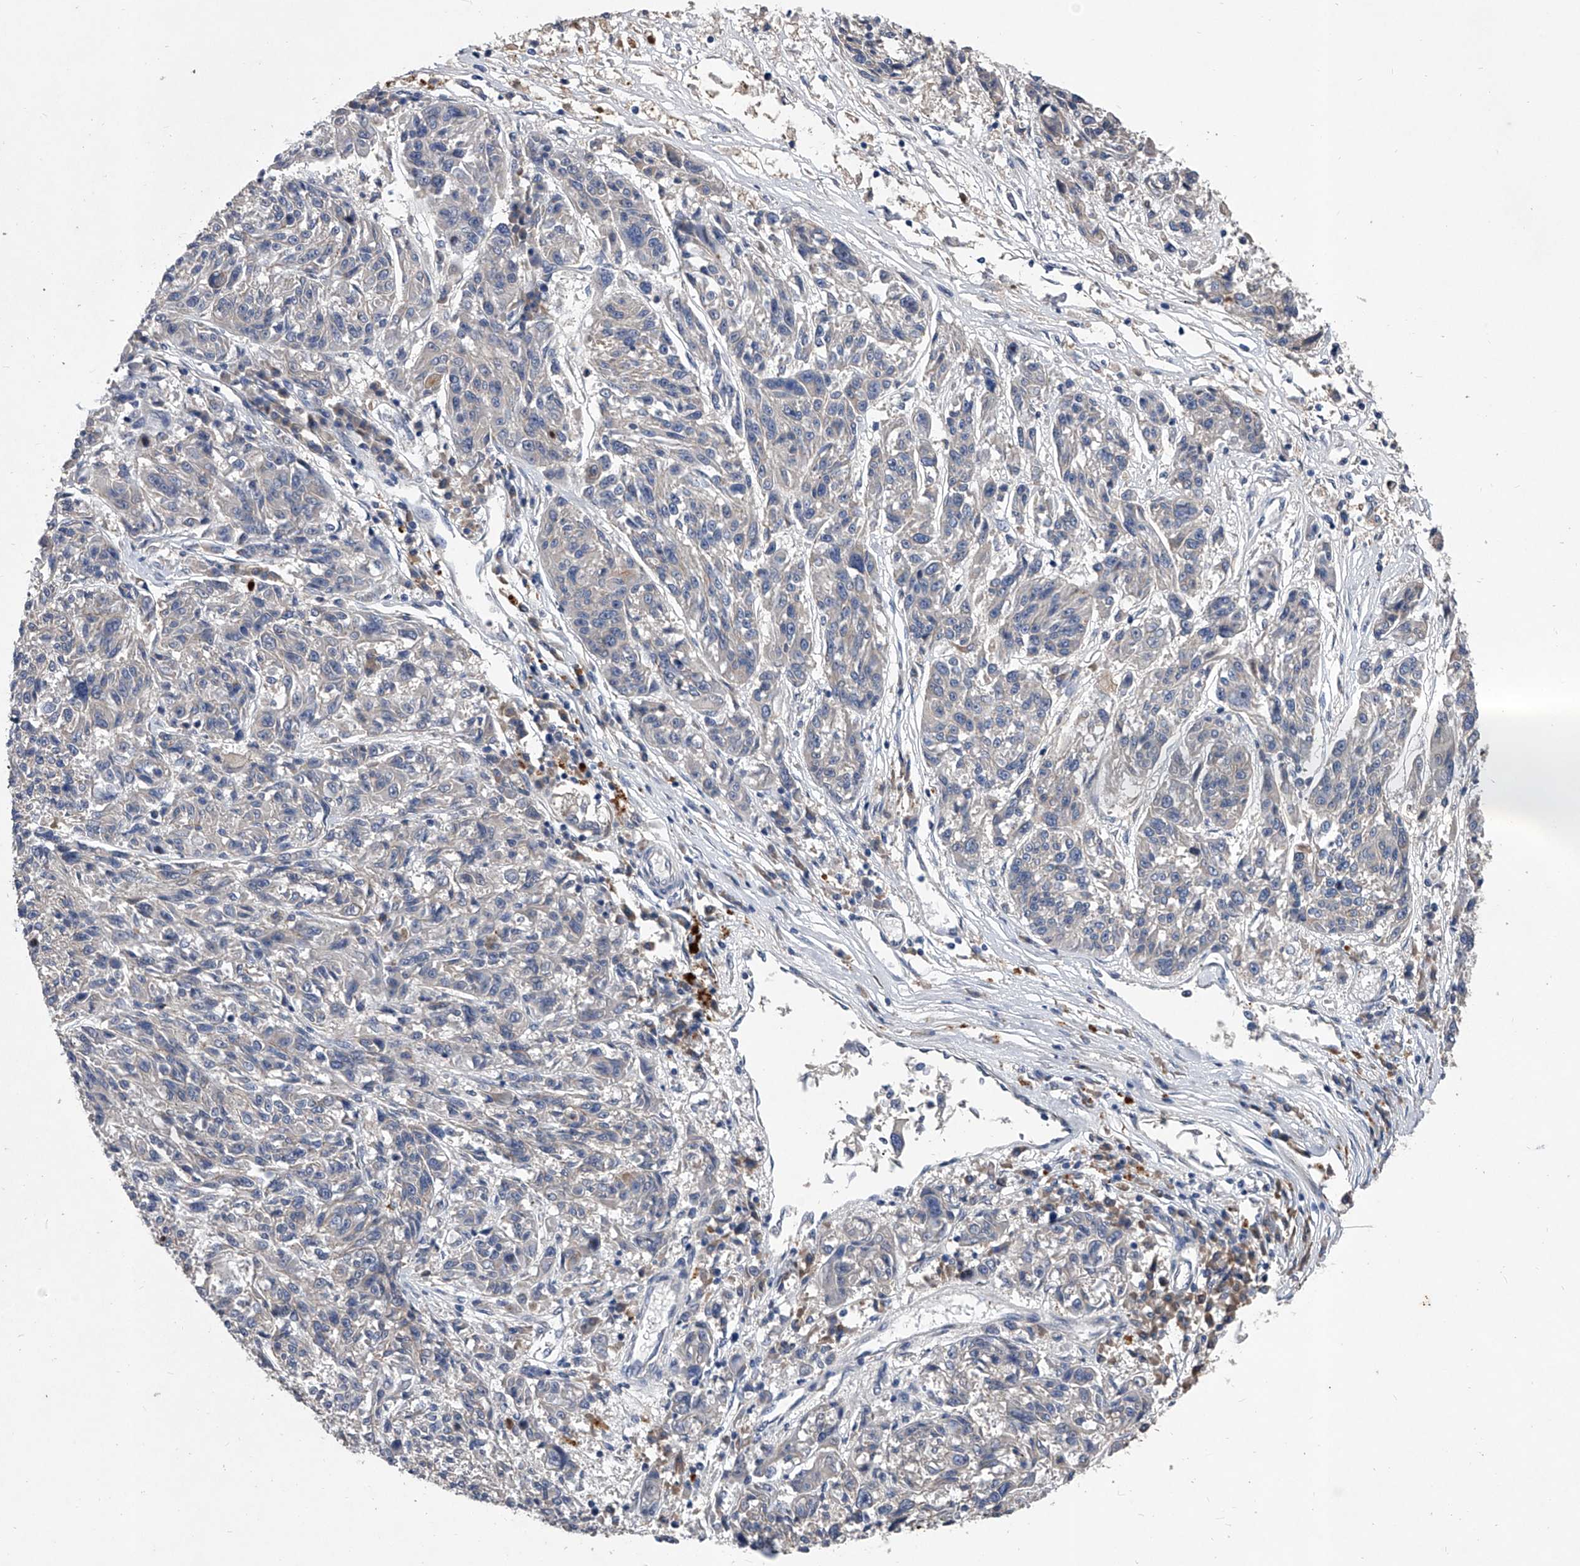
{"staining": {"intensity": "negative", "quantity": "none", "location": "none"}, "tissue": "melanoma", "cell_type": "Tumor cells", "image_type": "cancer", "snomed": [{"axis": "morphology", "description": "Malignant melanoma, NOS"}, {"axis": "topography", "description": "Skin"}], "caption": "There is no significant positivity in tumor cells of melanoma.", "gene": "C5", "patient": {"sex": "male", "age": 53}}